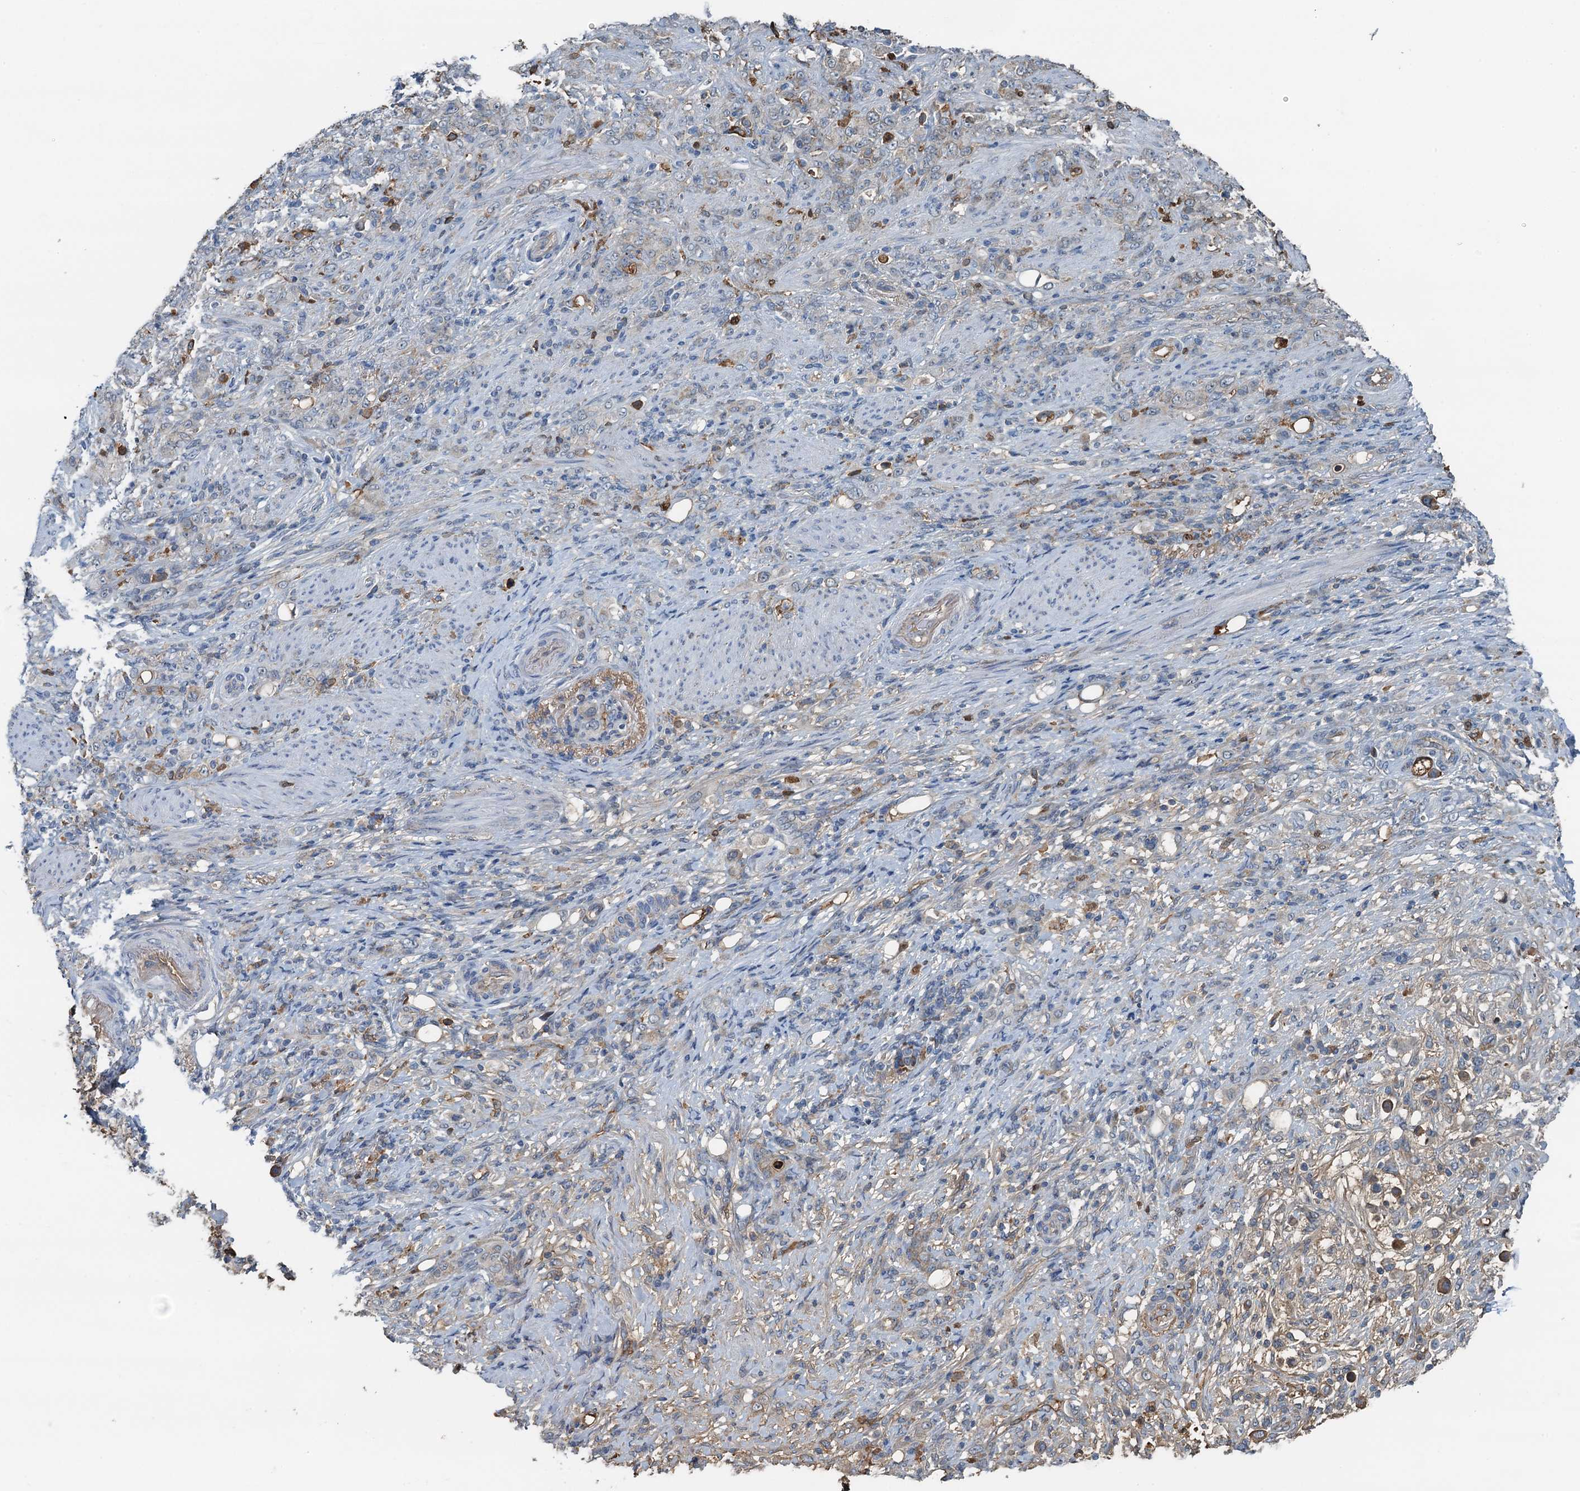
{"staining": {"intensity": "negative", "quantity": "none", "location": "none"}, "tissue": "stomach cancer", "cell_type": "Tumor cells", "image_type": "cancer", "snomed": [{"axis": "morphology", "description": "Adenocarcinoma, NOS"}, {"axis": "topography", "description": "Stomach"}], "caption": "DAB (3,3'-diaminobenzidine) immunohistochemical staining of stomach adenocarcinoma demonstrates no significant positivity in tumor cells.", "gene": "LSM14B", "patient": {"sex": "female", "age": 79}}